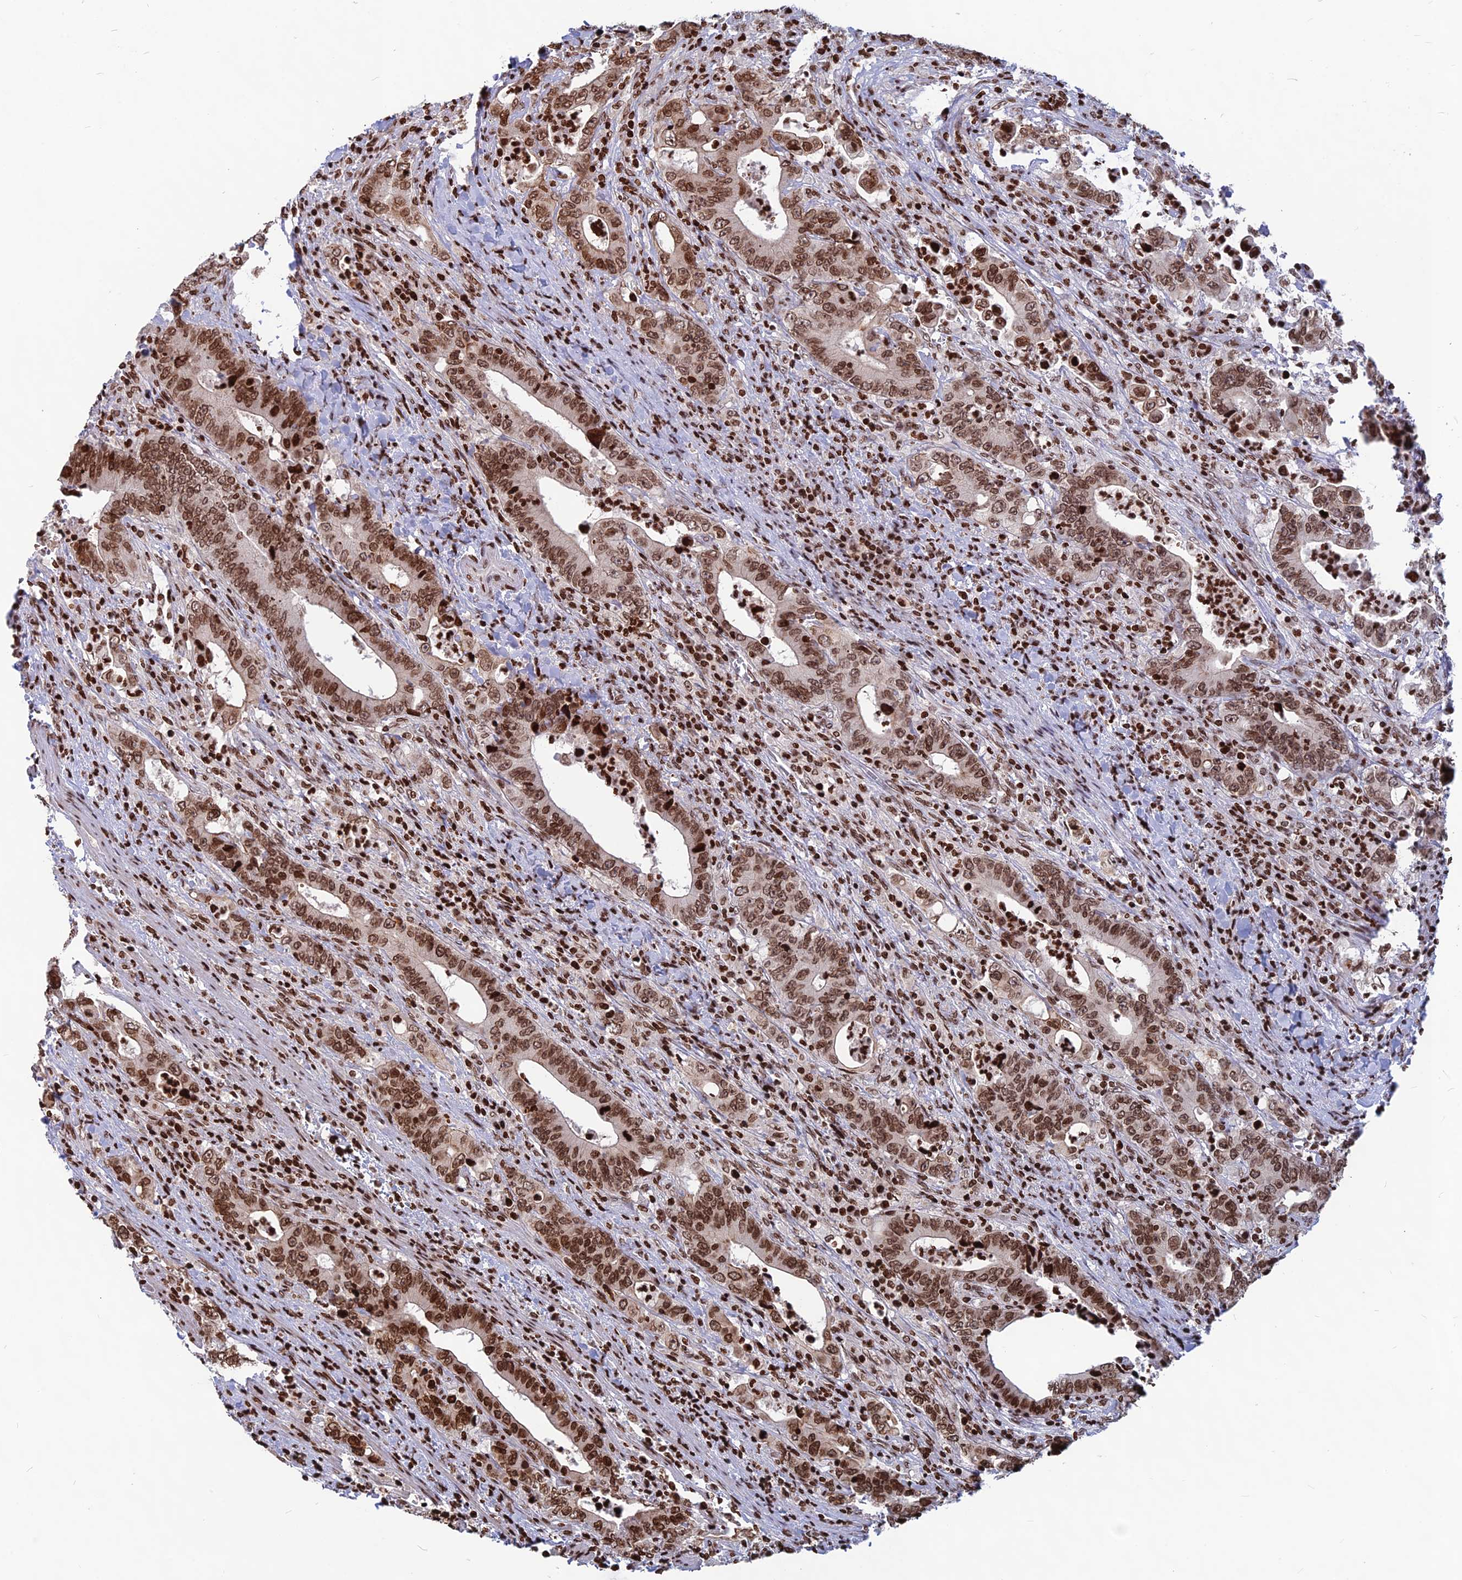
{"staining": {"intensity": "moderate", "quantity": ">75%", "location": "nuclear"}, "tissue": "colorectal cancer", "cell_type": "Tumor cells", "image_type": "cancer", "snomed": [{"axis": "morphology", "description": "Adenocarcinoma, NOS"}, {"axis": "topography", "description": "Colon"}], "caption": "Immunohistochemistry staining of colorectal cancer, which demonstrates medium levels of moderate nuclear expression in about >75% of tumor cells indicating moderate nuclear protein positivity. The staining was performed using DAB (brown) for protein detection and nuclei were counterstained in hematoxylin (blue).", "gene": "TET2", "patient": {"sex": "female", "age": 75}}